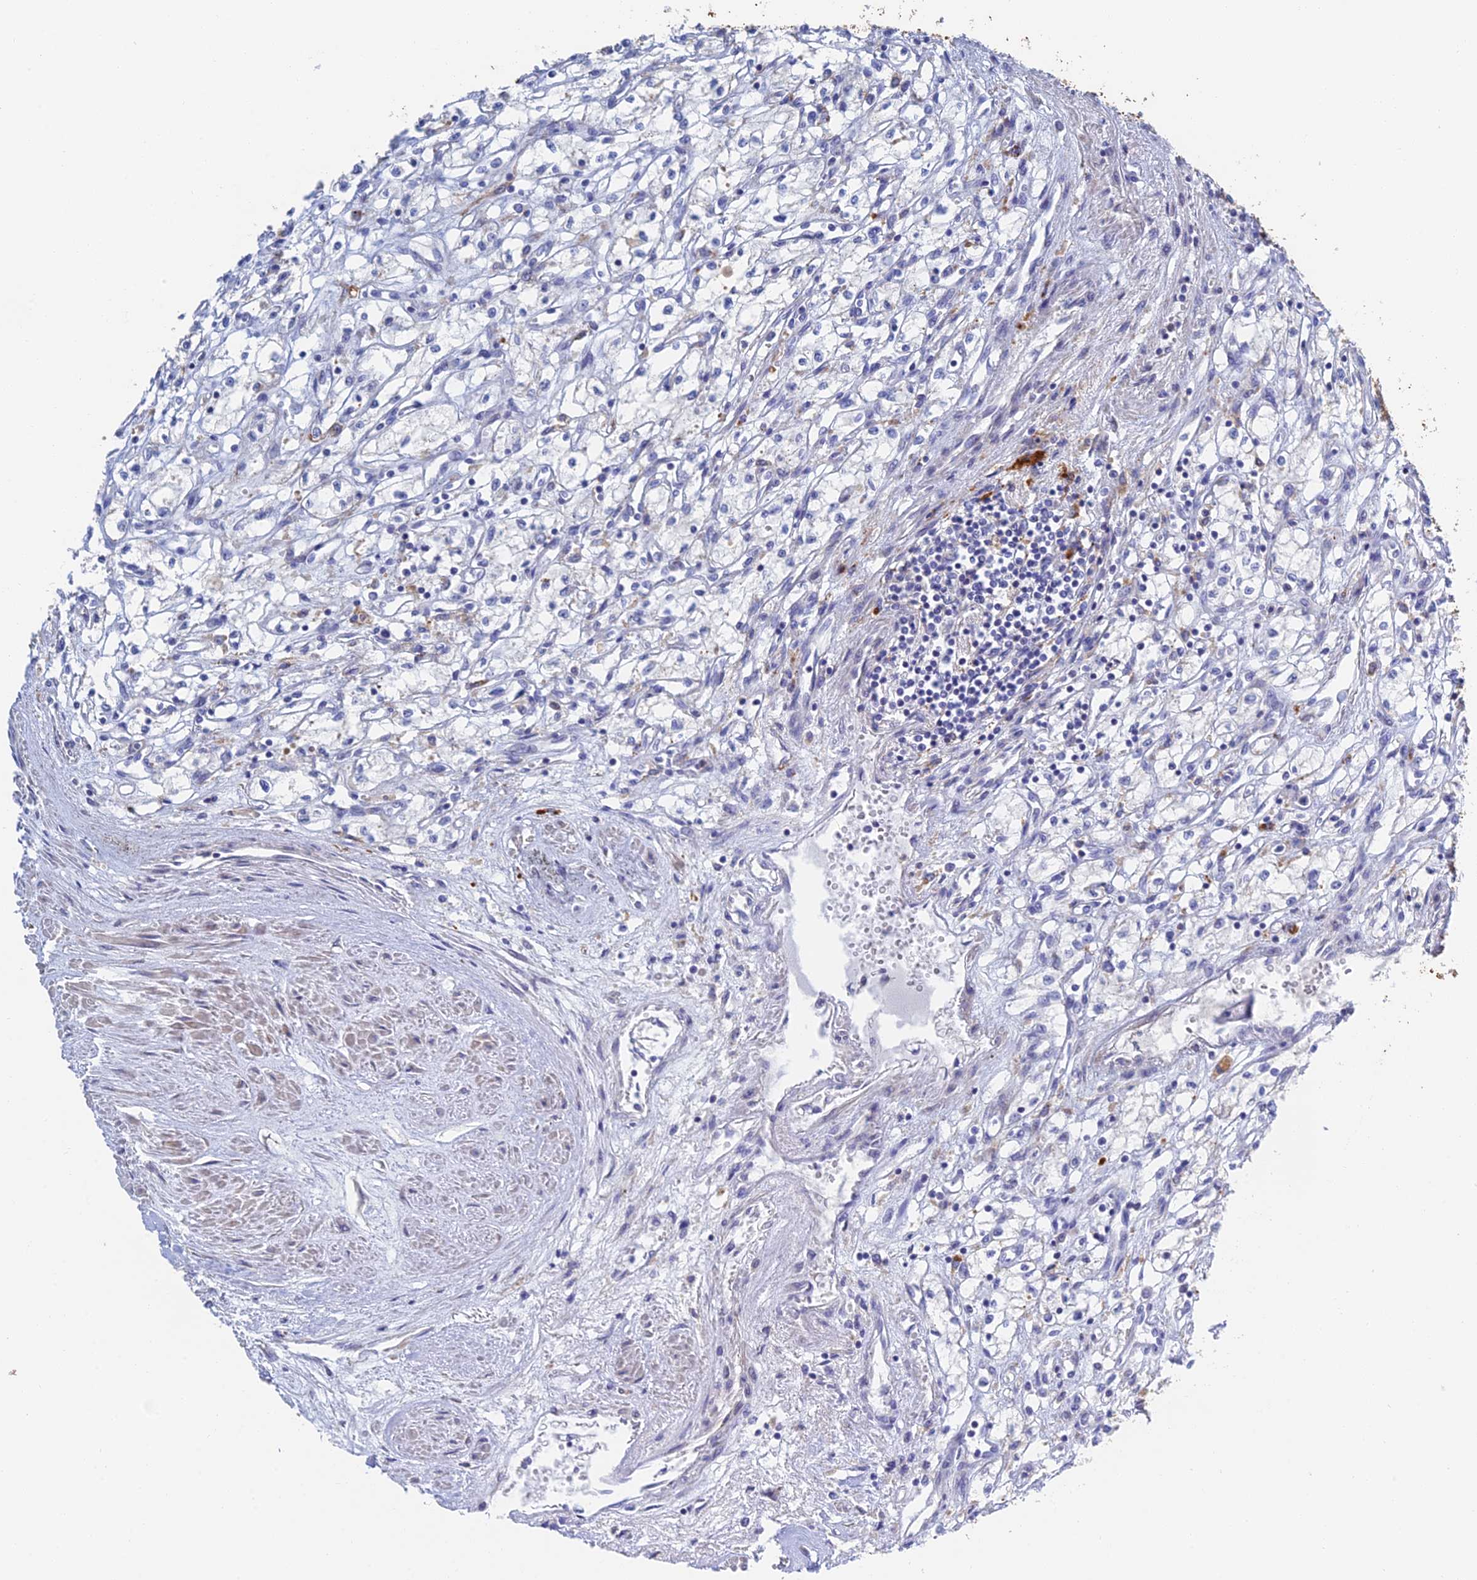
{"staining": {"intensity": "negative", "quantity": "none", "location": "none"}, "tissue": "renal cancer", "cell_type": "Tumor cells", "image_type": "cancer", "snomed": [{"axis": "morphology", "description": "Adenocarcinoma, NOS"}, {"axis": "topography", "description": "Kidney"}], "caption": "DAB (3,3'-diaminobenzidine) immunohistochemical staining of renal cancer exhibits no significant positivity in tumor cells.", "gene": "RPGRIP1L", "patient": {"sex": "male", "age": 59}}